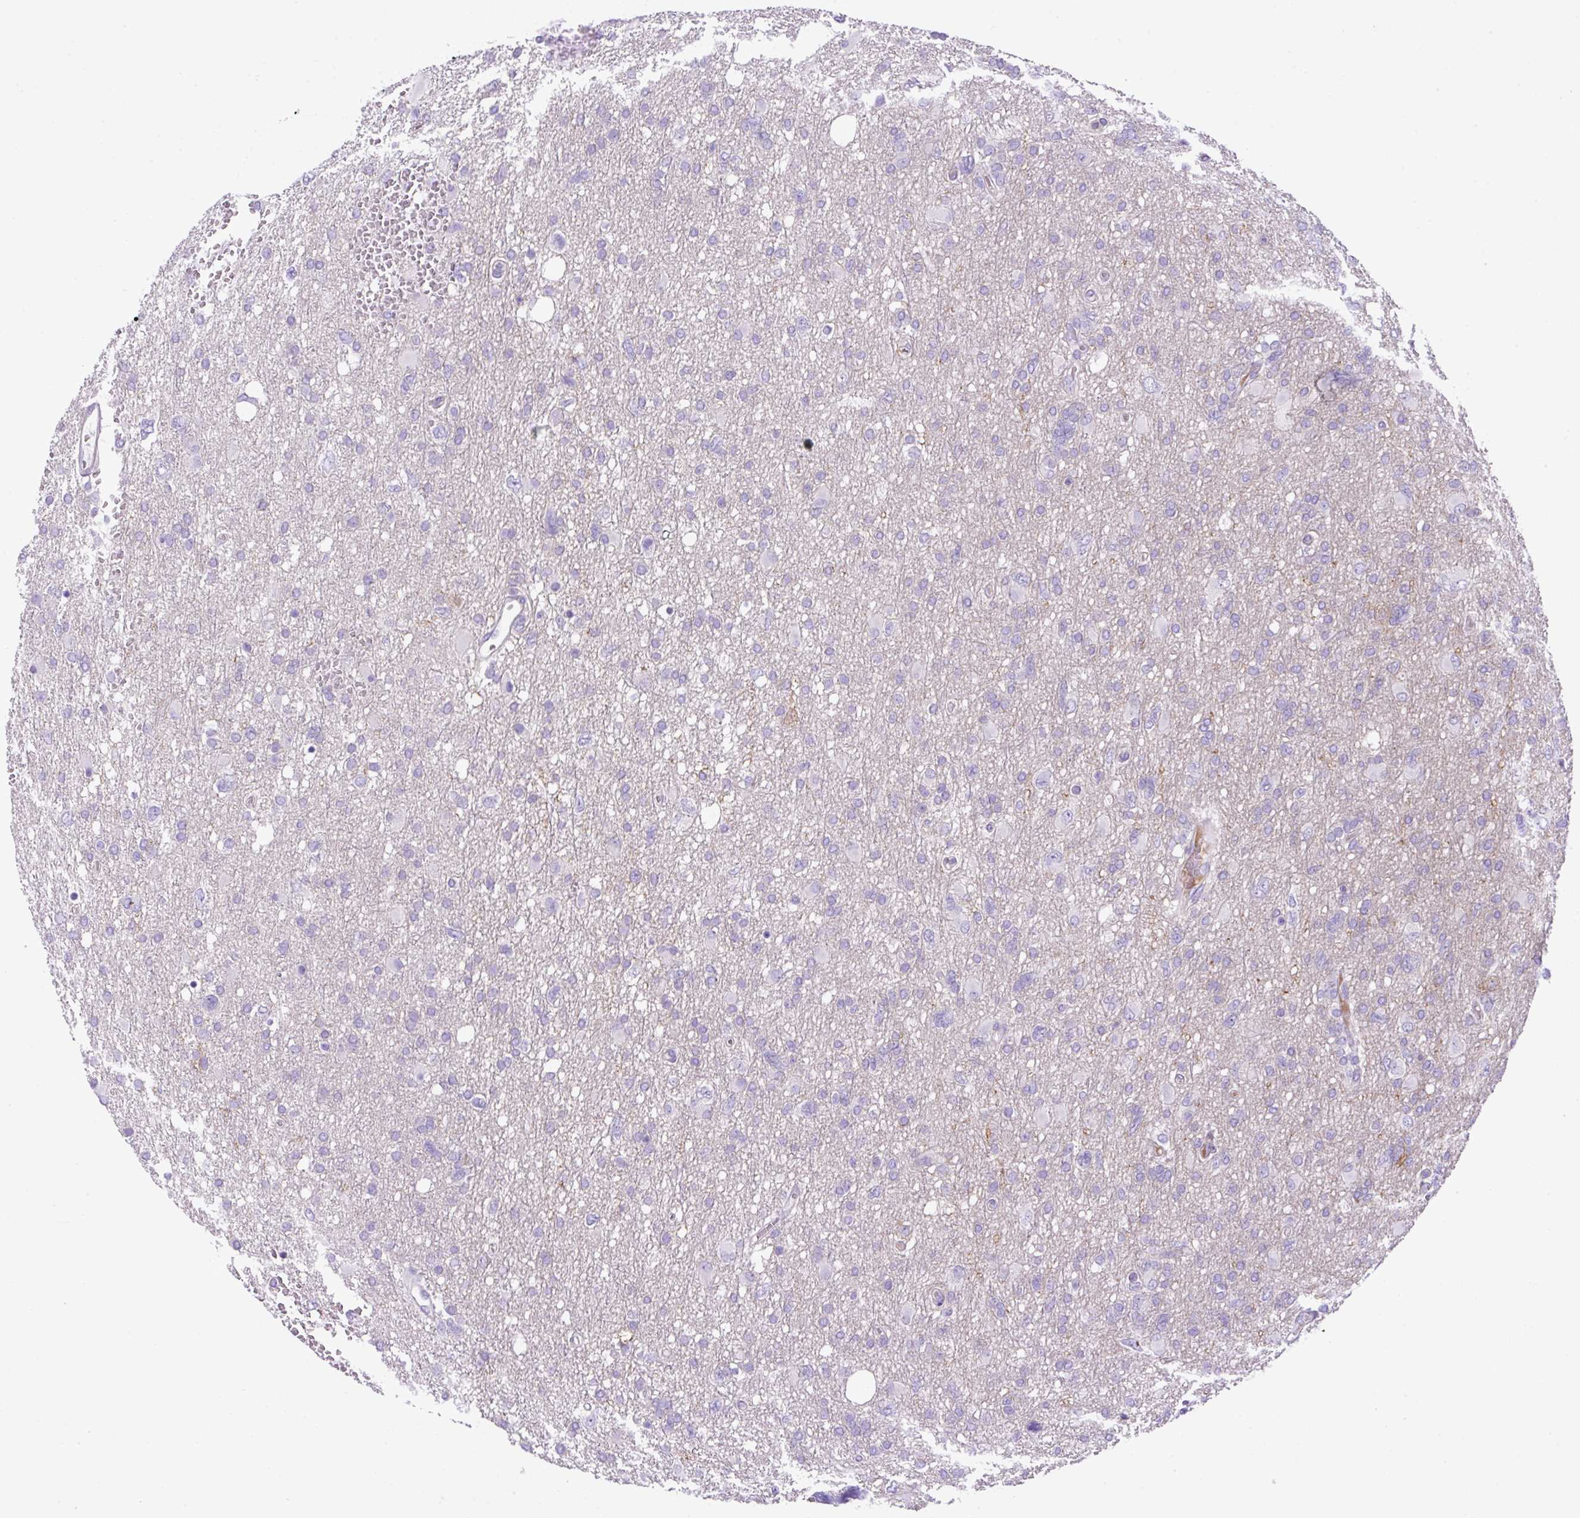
{"staining": {"intensity": "negative", "quantity": "none", "location": "none"}, "tissue": "glioma", "cell_type": "Tumor cells", "image_type": "cancer", "snomed": [{"axis": "morphology", "description": "Glioma, malignant, High grade"}, {"axis": "topography", "description": "Brain"}], "caption": "DAB (3,3'-diaminobenzidine) immunohistochemical staining of glioma displays no significant expression in tumor cells. The staining was performed using DAB to visualize the protein expression in brown, while the nuclei were stained in blue with hematoxylin (Magnification: 20x).", "gene": "NPTN", "patient": {"sex": "male", "age": 61}}